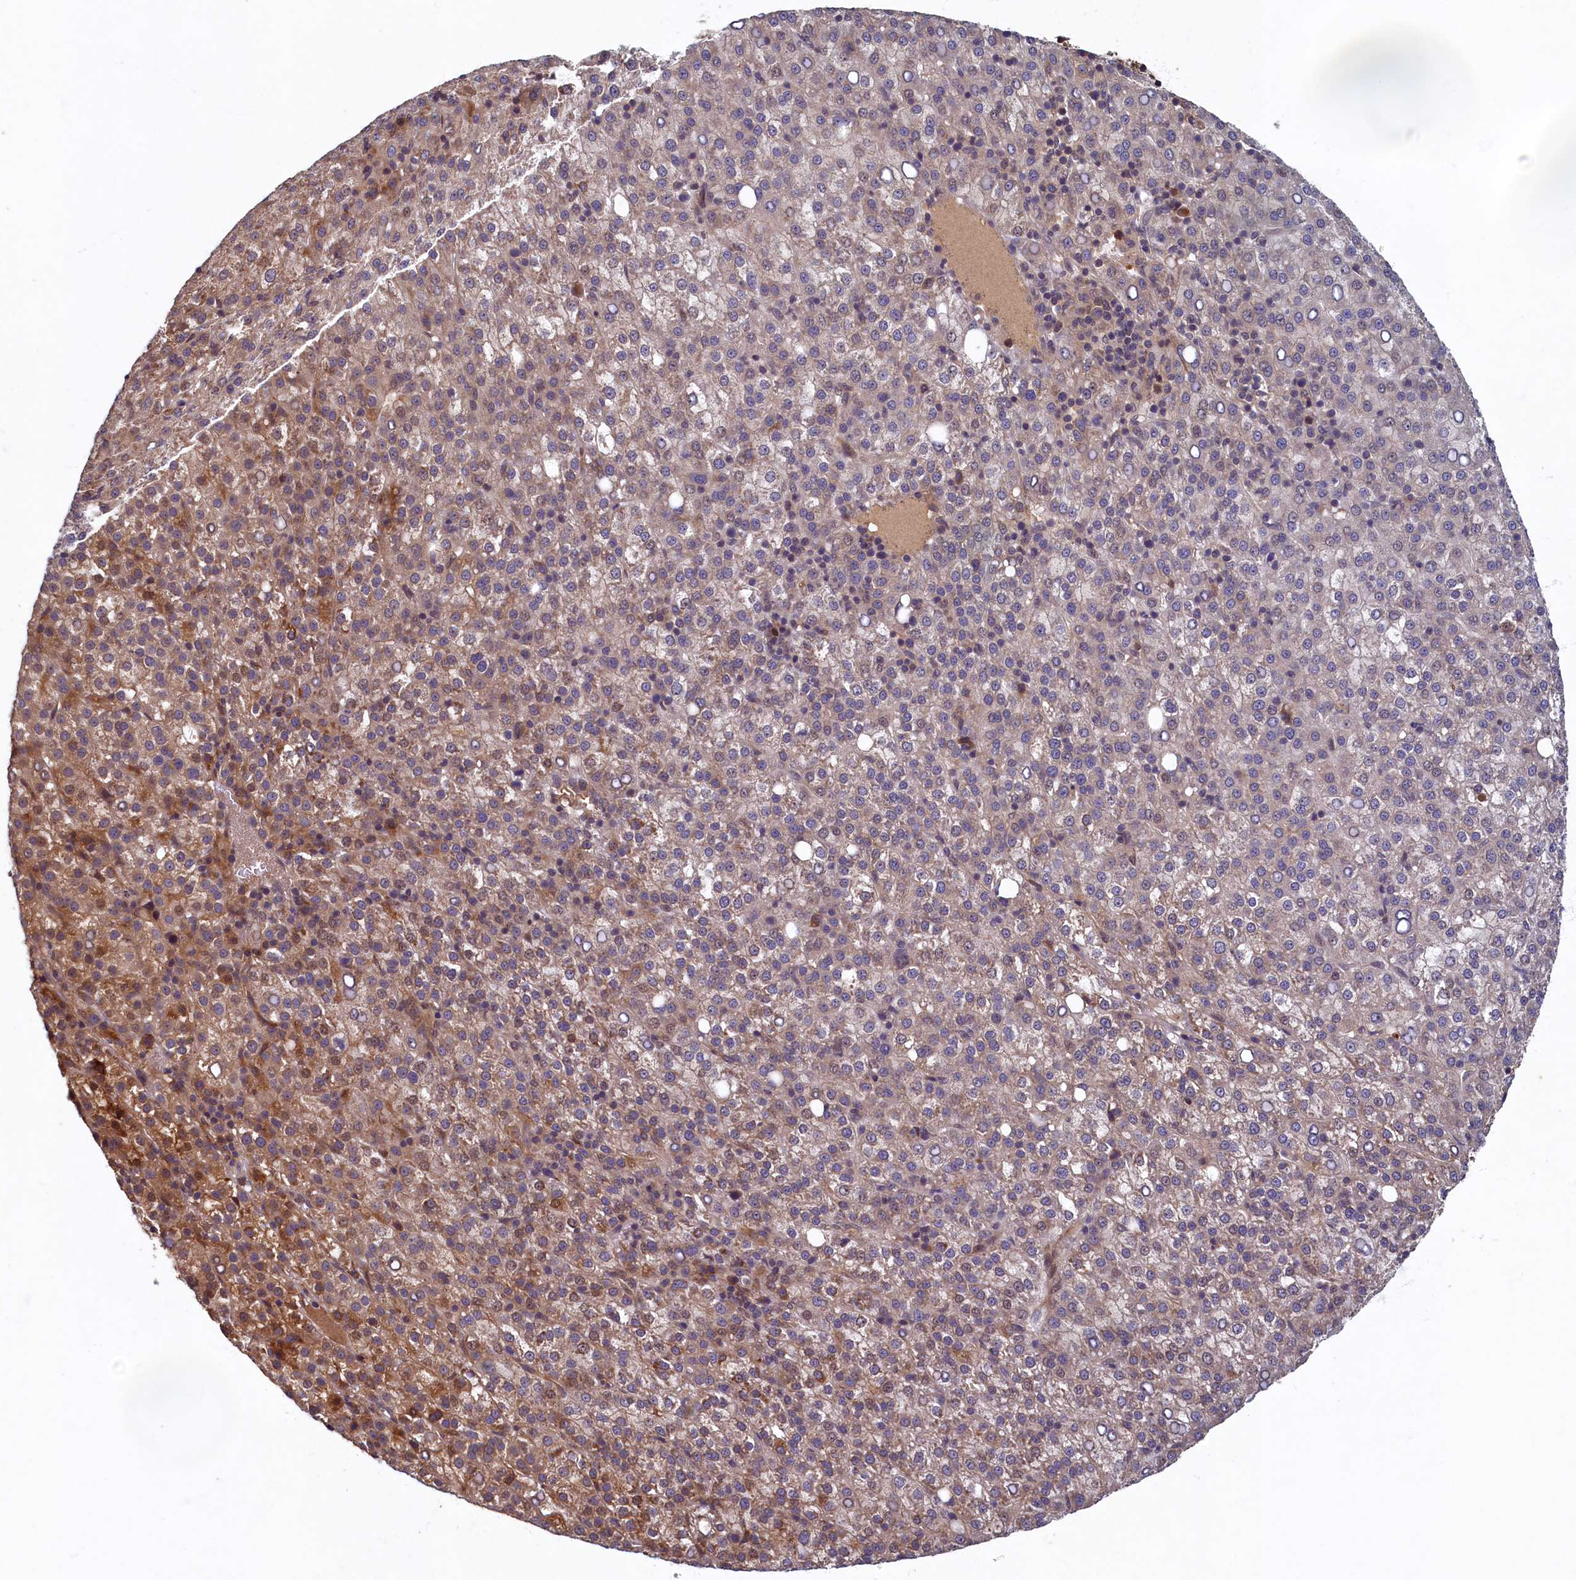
{"staining": {"intensity": "weak", "quantity": "<25%", "location": "cytoplasmic/membranous"}, "tissue": "liver cancer", "cell_type": "Tumor cells", "image_type": "cancer", "snomed": [{"axis": "morphology", "description": "Carcinoma, Hepatocellular, NOS"}, {"axis": "topography", "description": "Liver"}], "caption": "Liver cancer was stained to show a protein in brown. There is no significant expression in tumor cells.", "gene": "LCMT2", "patient": {"sex": "female", "age": 58}}